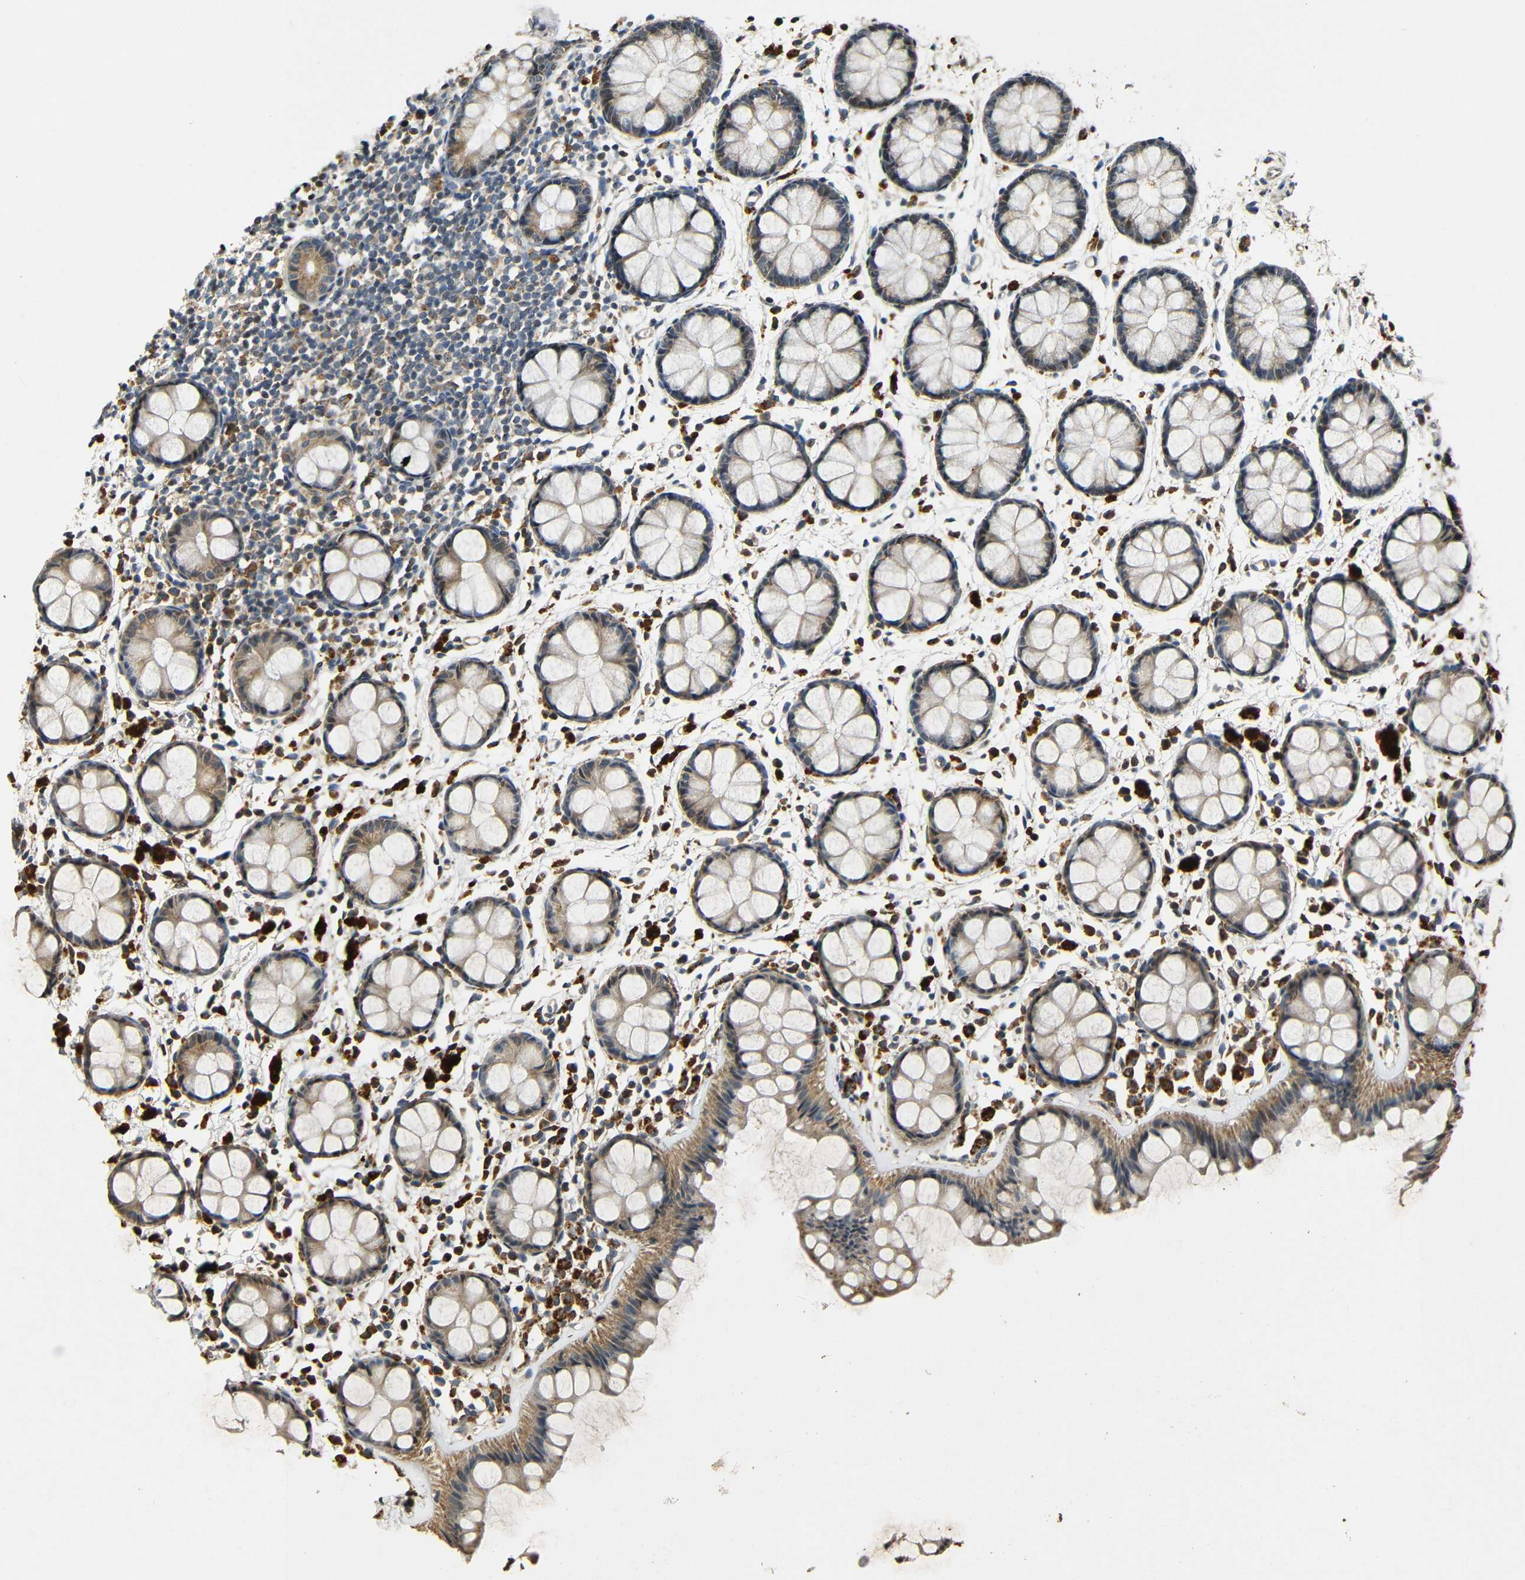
{"staining": {"intensity": "moderate", "quantity": ">75%", "location": "cytoplasmic/membranous,nuclear"}, "tissue": "rectum", "cell_type": "Glandular cells", "image_type": "normal", "snomed": [{"axis": "morphology", "description": "Normal tissue, NOS"}, {"axis": "topography", "description": "Rectum"}], "caption": "Protein expression by immunohistochemistry (IHC) displays moderate cytoplasmic/membranous,nuclear expression in approximately >75% of glandular cells in normal rectum.", "gene": "KAZALD1", "patient": {"sex": "female", "age": 66}}